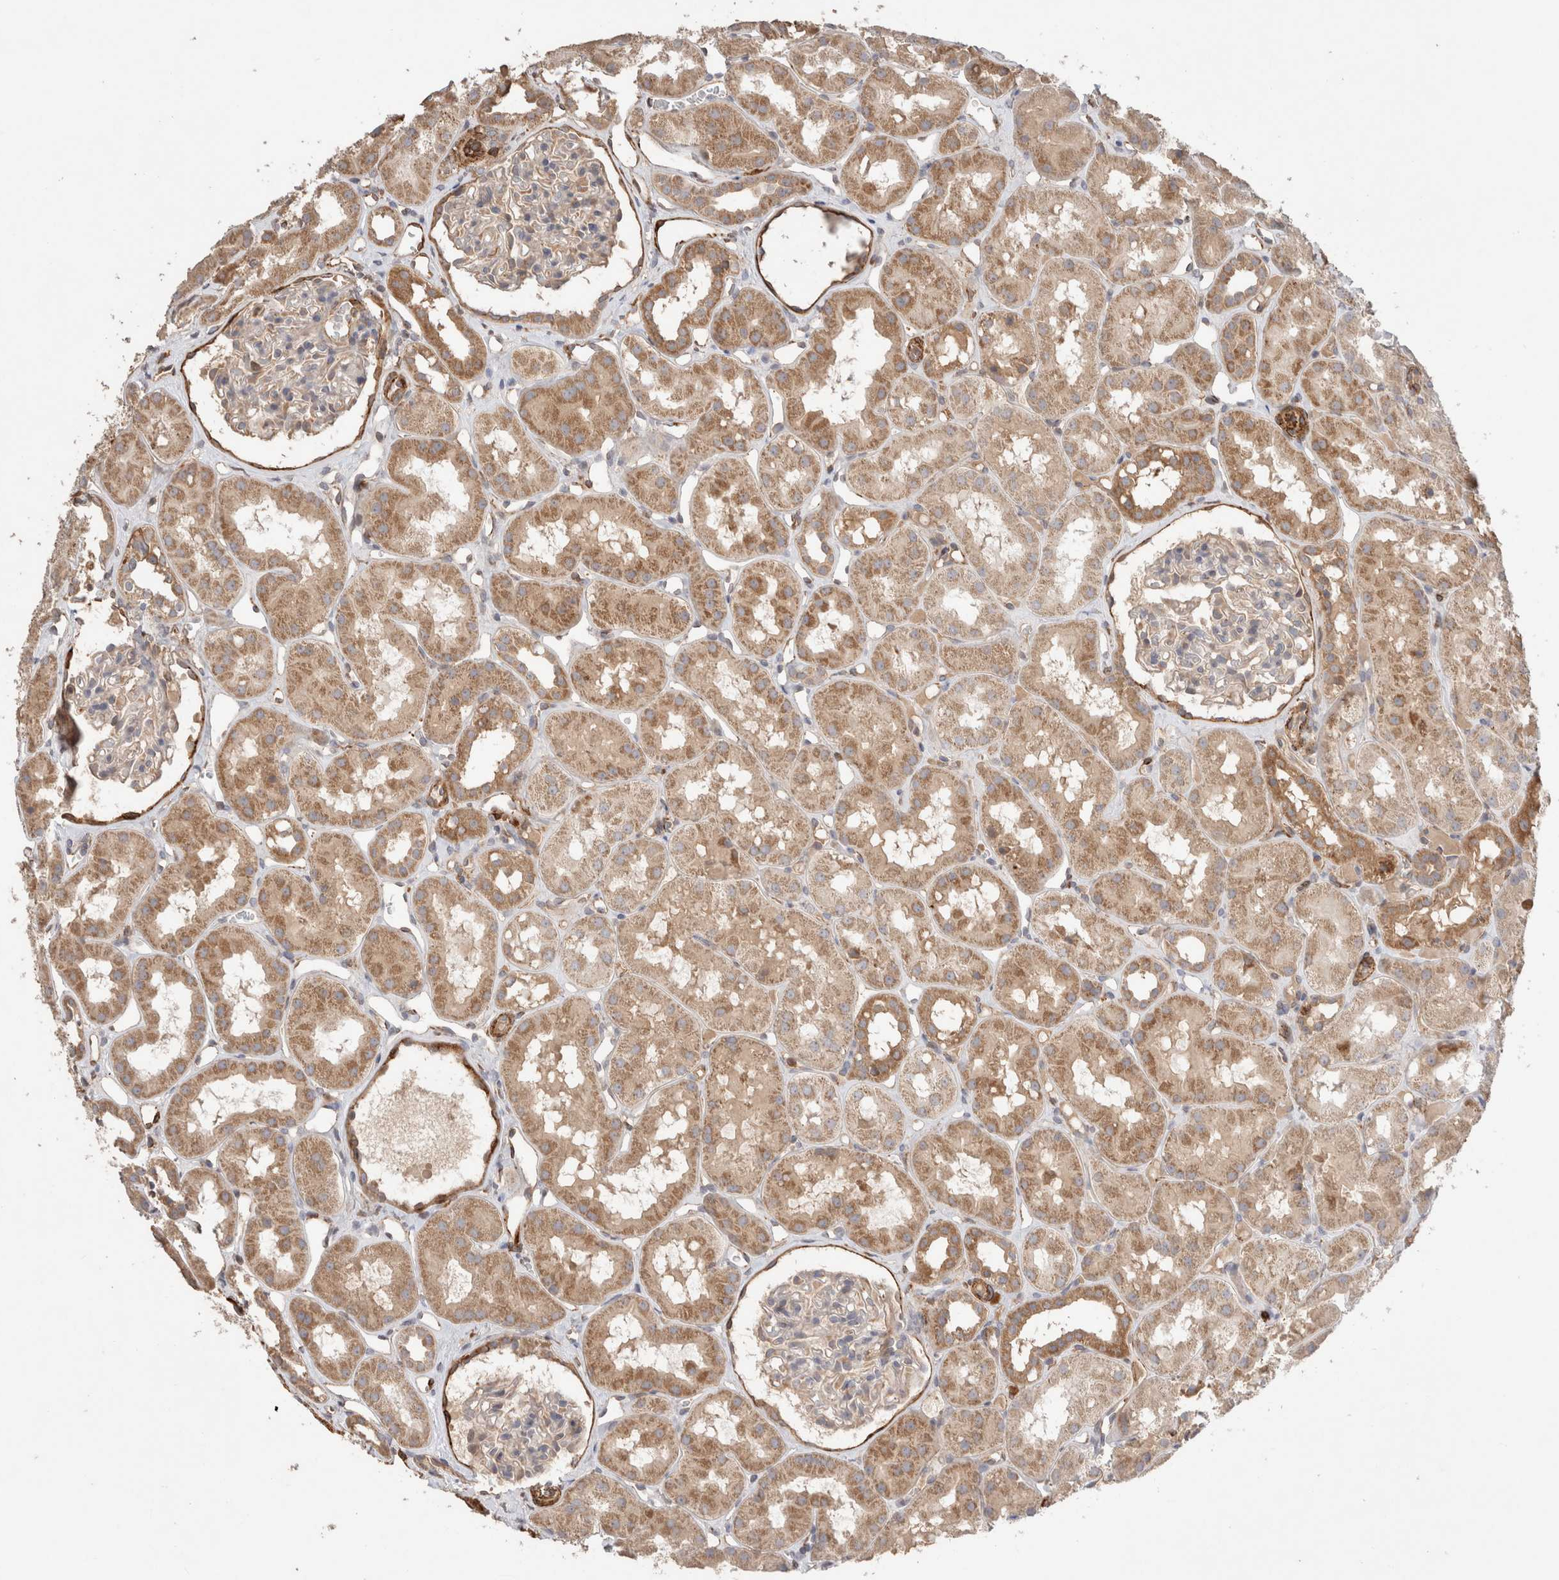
{"staining": {"intensity": "weak", "quantity": ">75%", "location": "cytoplasmic/membranous"}, "tissue": "kidney", "cell_type": "Cells in glomeruli", "image_type": "normal", "snomed": [{"axis": "morphology", "description": "Normal tissue, NOS"}, {"axis": "topography", "description": "Kidney"}], "caption": "Immunohistochemical staining of unremarkable human kidney demonstrates weak cytoplasmic/membranous protein positivity in about >75% of cells in glomeruli. (Brightfield microscopy of DAB IHC at high magnification).", "gene": "RAB32", "patient": {"sex": "male", "age": 16}}